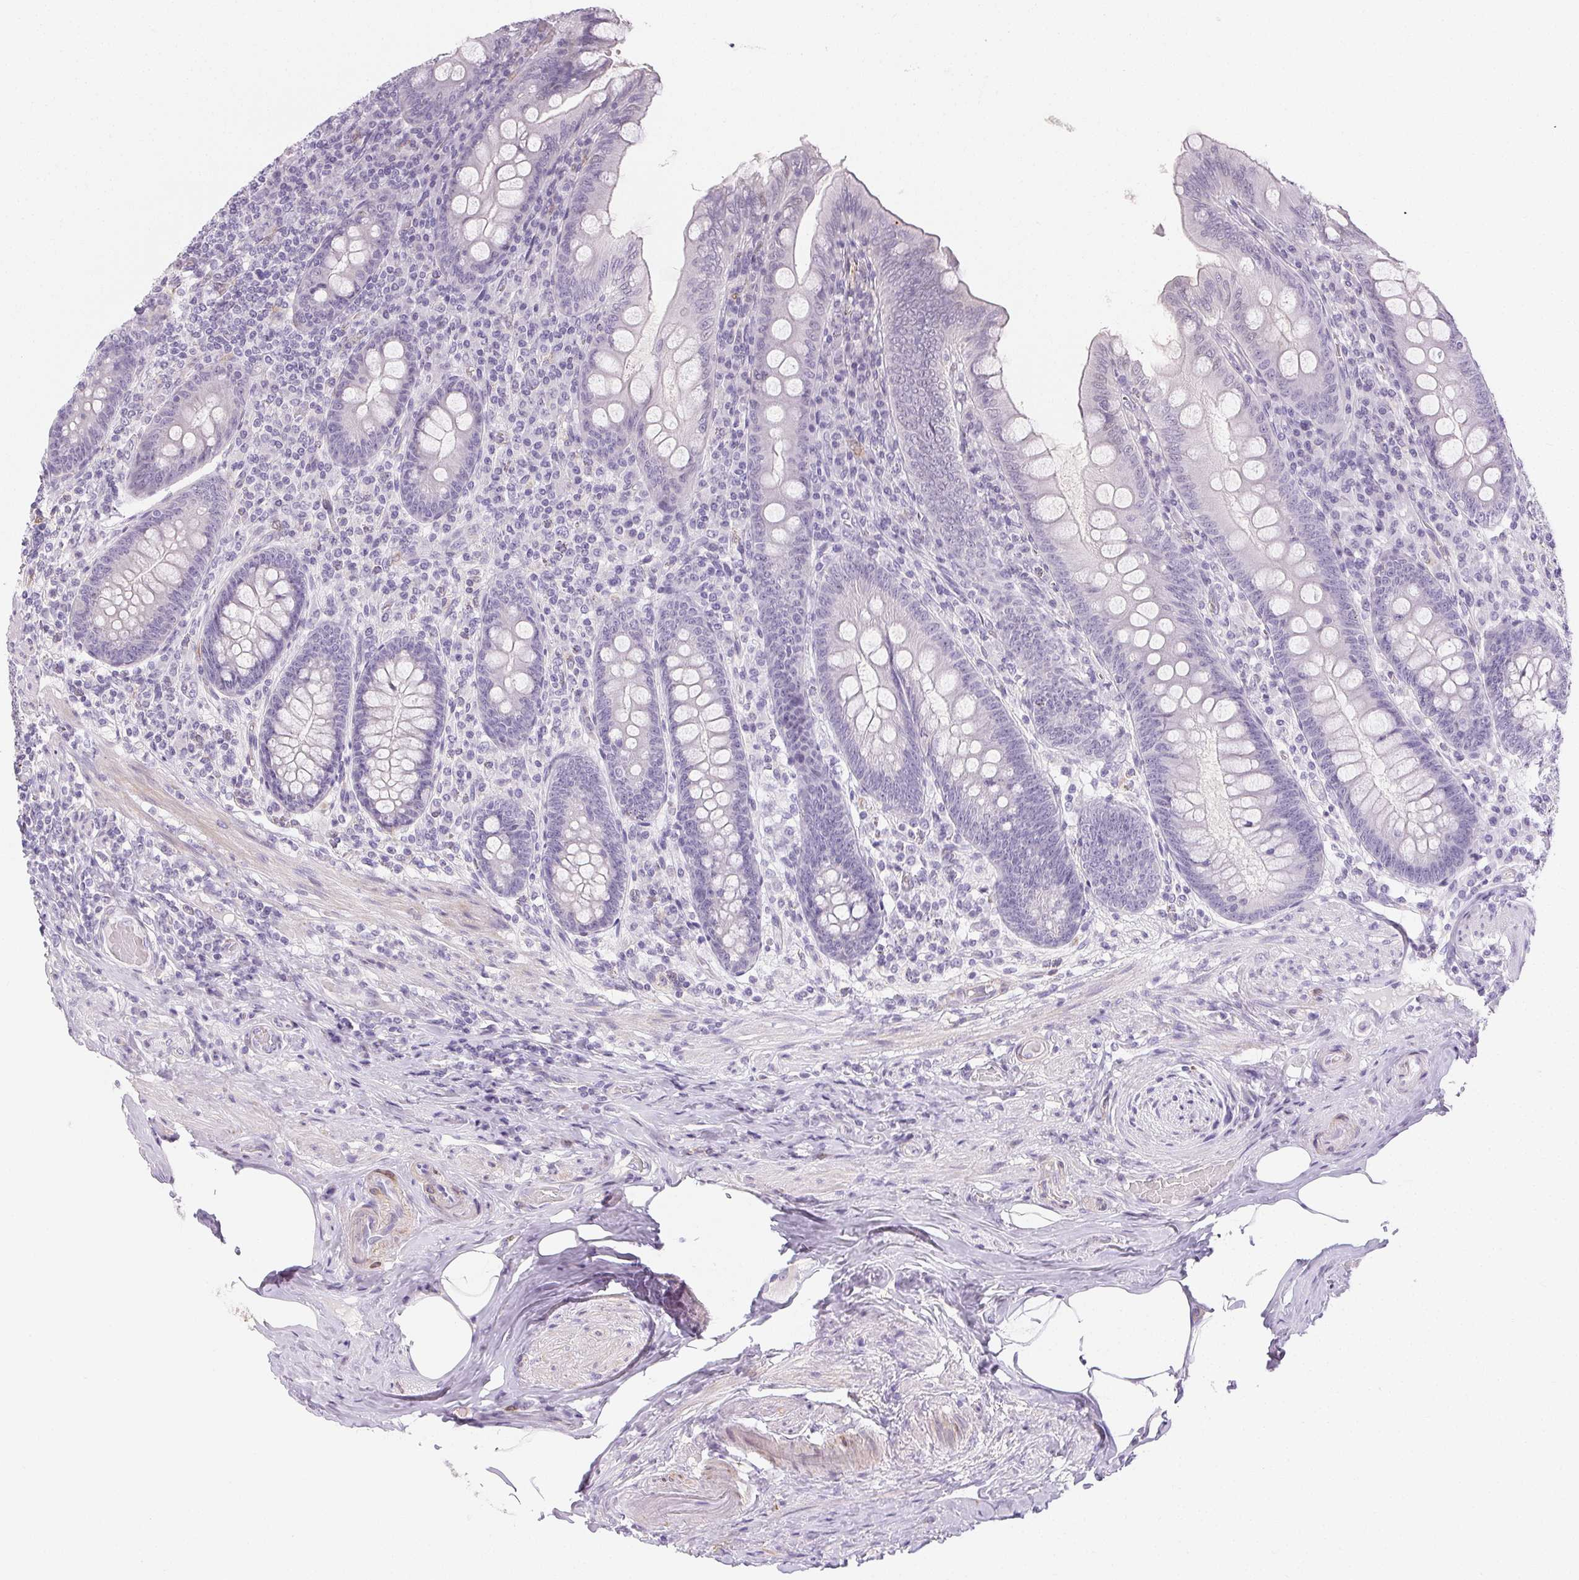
{"staining": {"intensity": "negative", "quantity": "none", "location": "none"}, "tissue": "appendix", "cell_type": "Glandular cells", "image_type": "normal", "snomed": [{"axis": "morphology", "description": "Normal tissue, NOS"}, {"axis": "topography", "description": "Appendix"}], "caption": "IHC photomicrograph of normal appendix: appendix stained with DAB (3,3'-diaminobenzidine) shows no significant protein expression in glandular cells.", "gene": "RPGRIP1", "patient": {"sex": "male", "age": 71}}